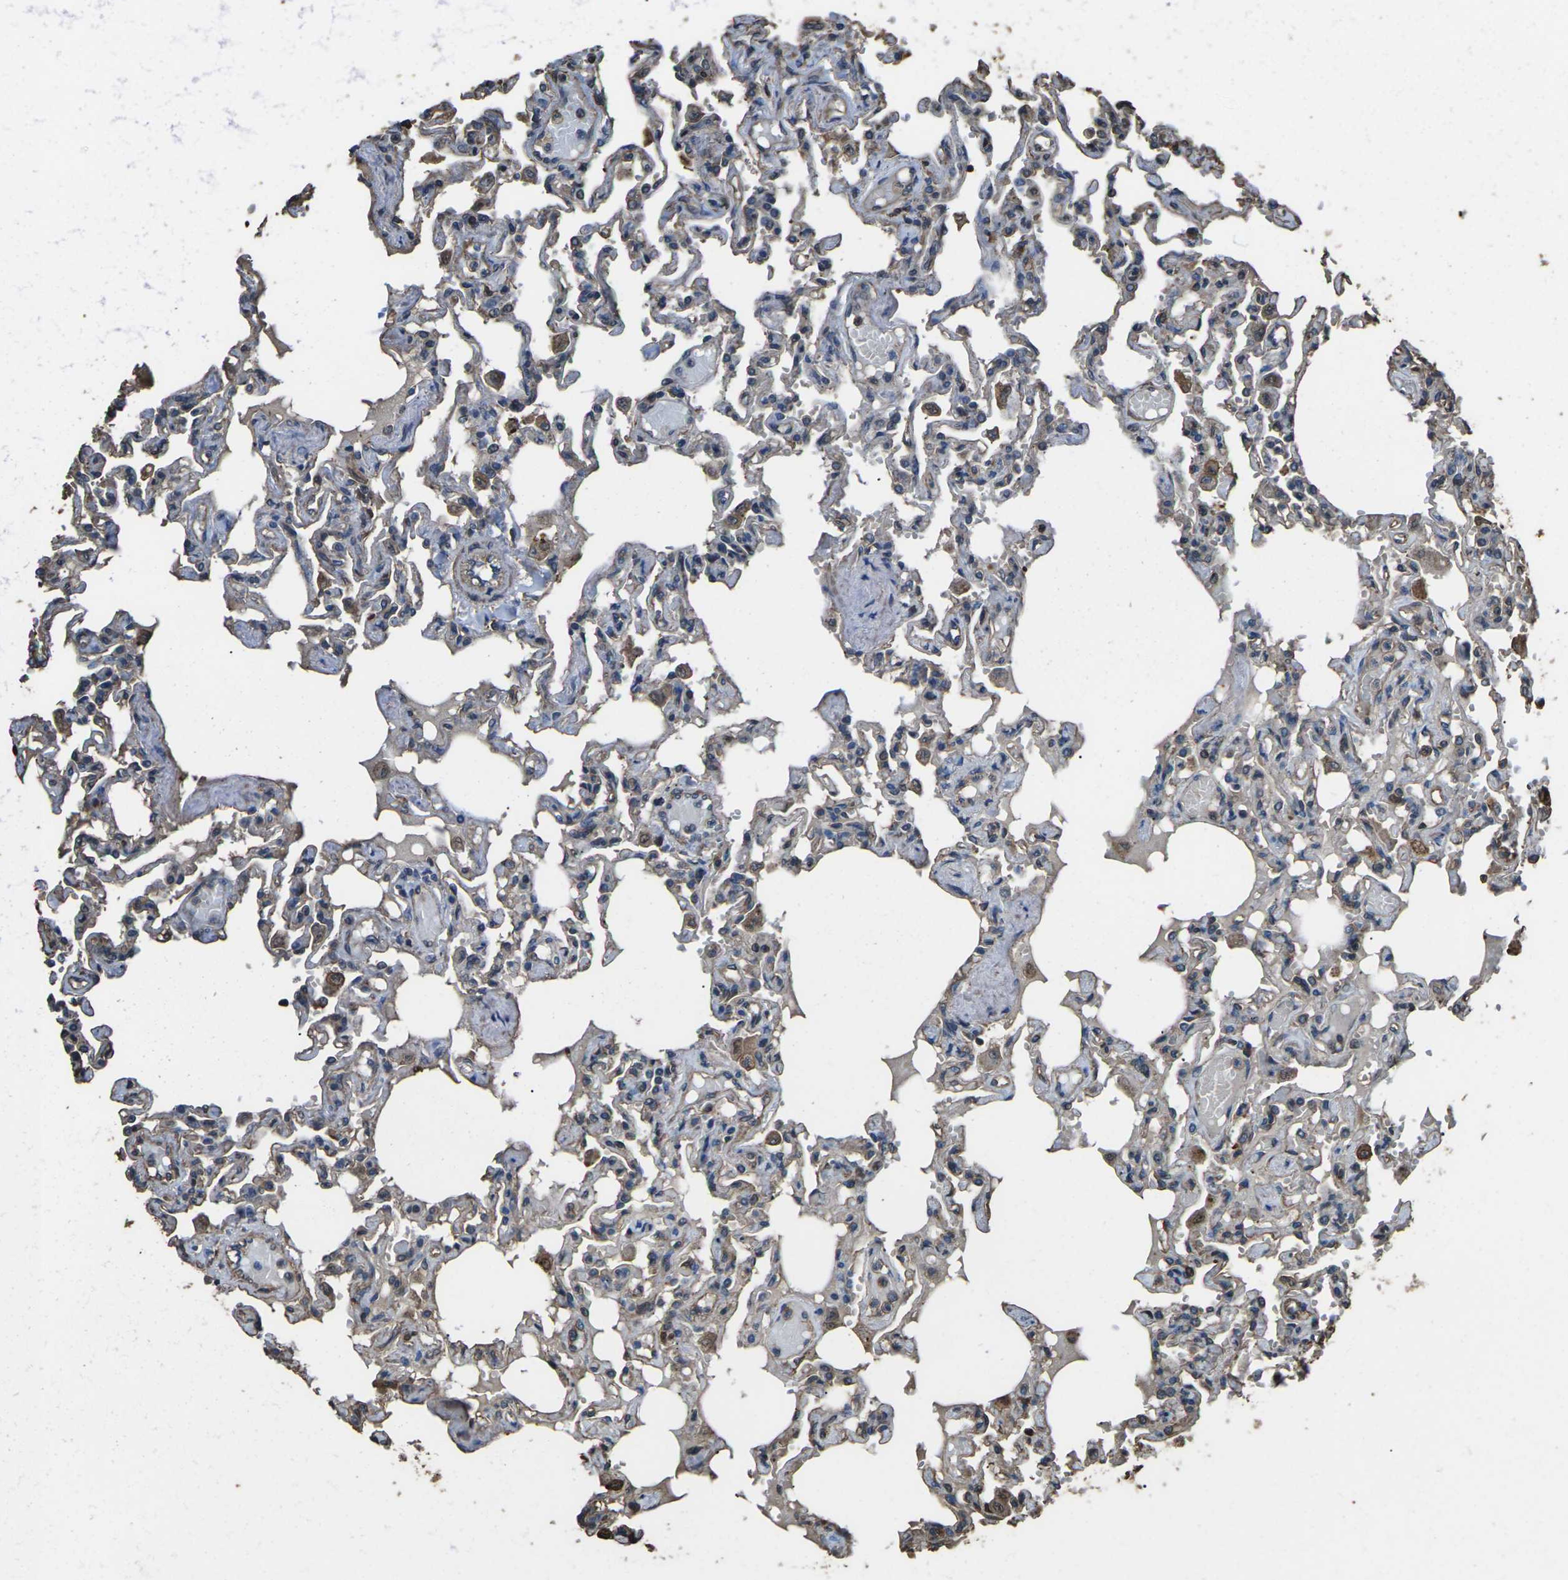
{"staining": {"intensity": "moderate", "quantity": "25%-75%", "location": "cytoplasmic/membranous"}, "tissue": "lung", "cell_type": "Alveolar cells", "image_type": "normal", "snomed": [{"axis": "morphology", "description": "Normal tissue, NOS"}, {"axis": "topography", "description": "Lung"}], "caption": "Immunohistochemical staining of unremarkable human lung shows moderate cytoplasmic/membranous protein staining in approximately 25%-75% of alveolar cells. Using DAB (brown) and hematoxylin (blue) stains, captured at high magnification using brightfield microscopy.", "gene": "DHPS", "patient": {"sex": "male", "age": 21}}